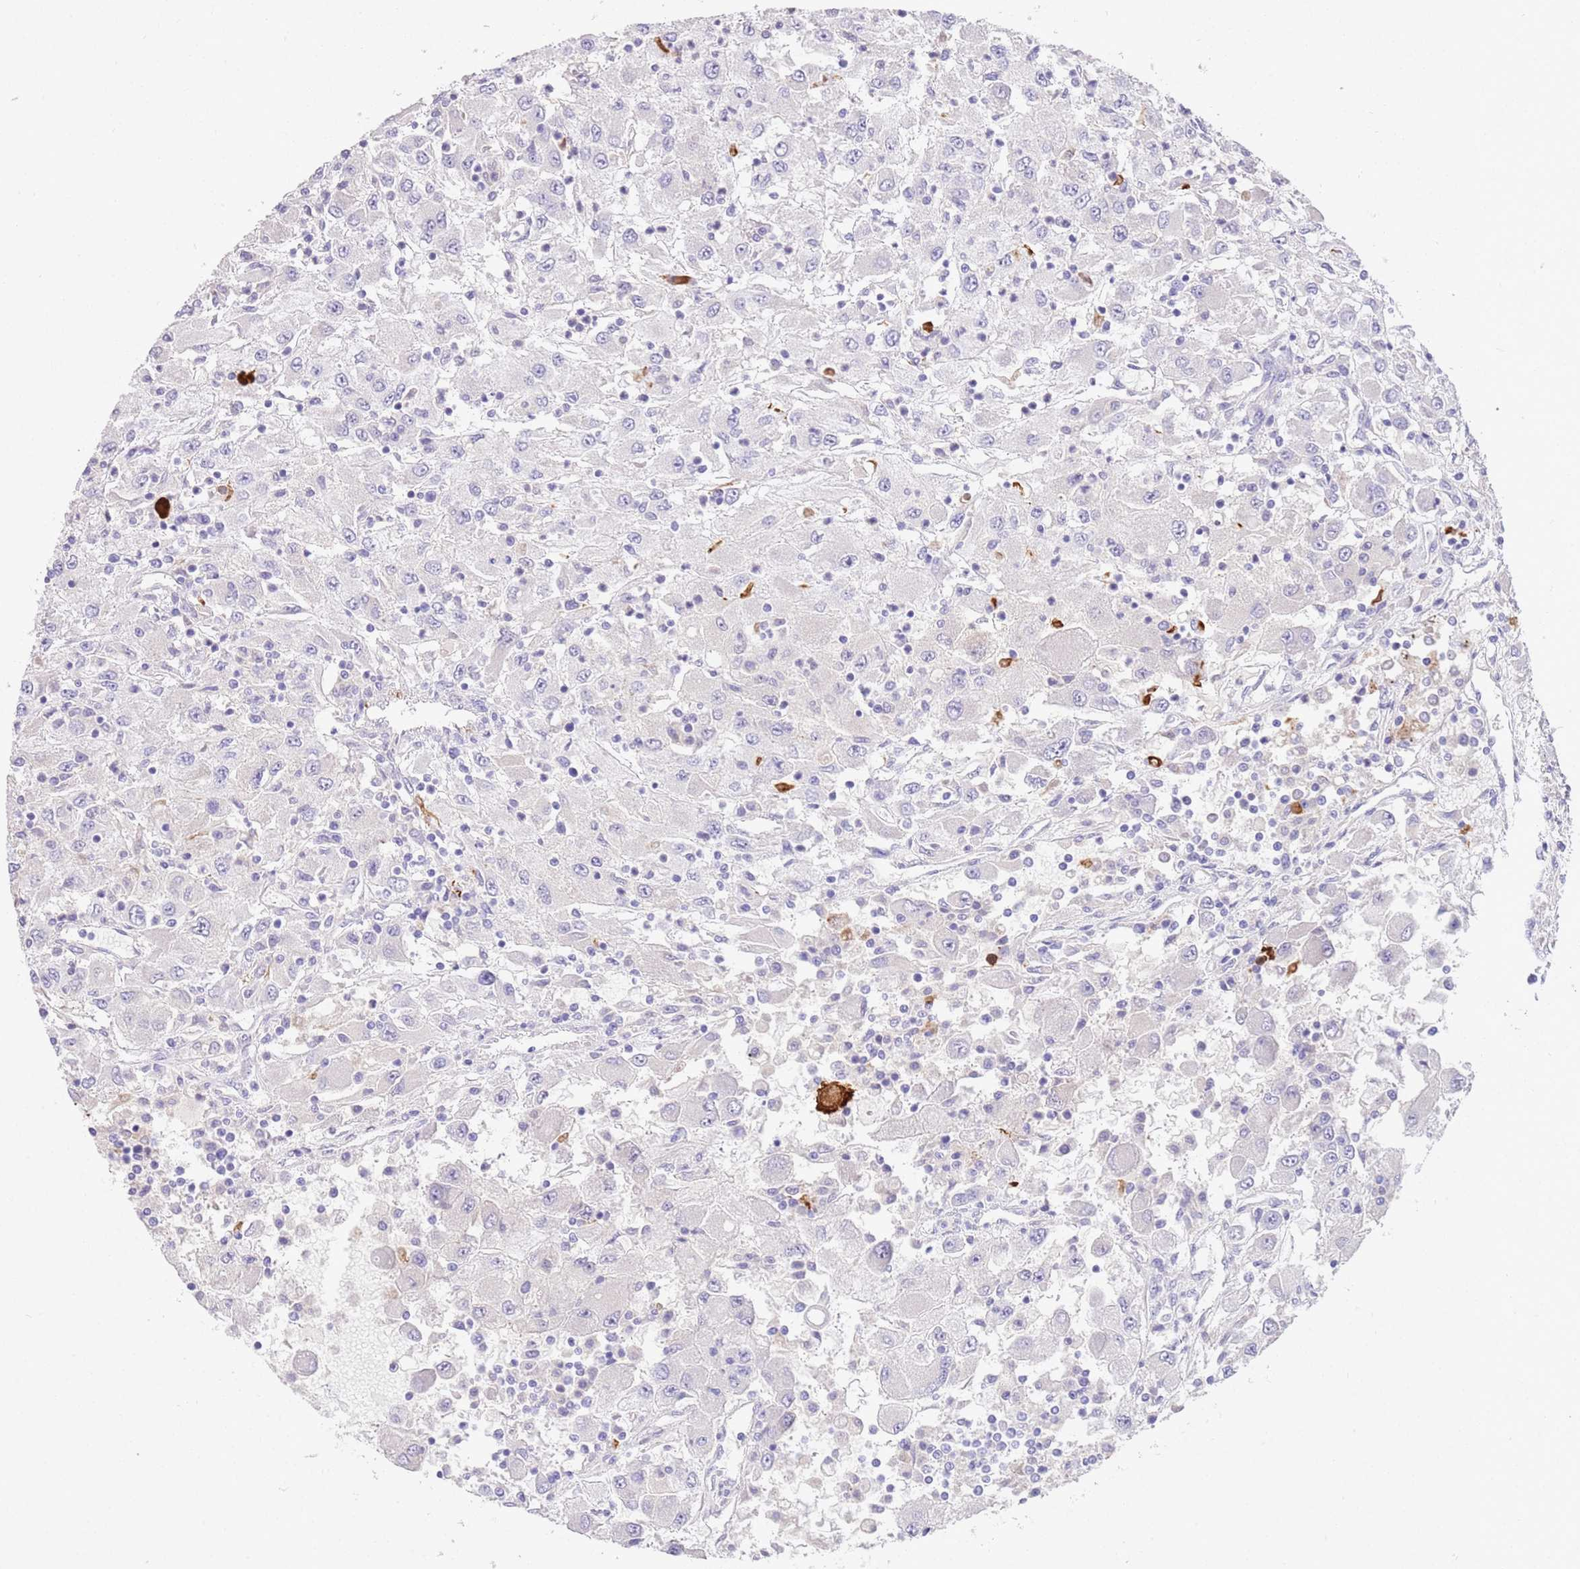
{"staining": {"intensity": "negative", "quantity": "none", "location": "none"}, "tissue": "renal cancer", "cell_type": "Tumor cells", "image_type": "cancer", "snomed": [{"axis": "morphology", "description": "Adenocarcinoma, NOS"}, {"axis": "topography", "description": "Kidney"}], "caption": "Immunohistochemical staining of renal adenocarcinoma demonstrates no significant expression in tumor cells.", "gene": "SFTPA1", "patient": {"sex": "female", "age": 67}}